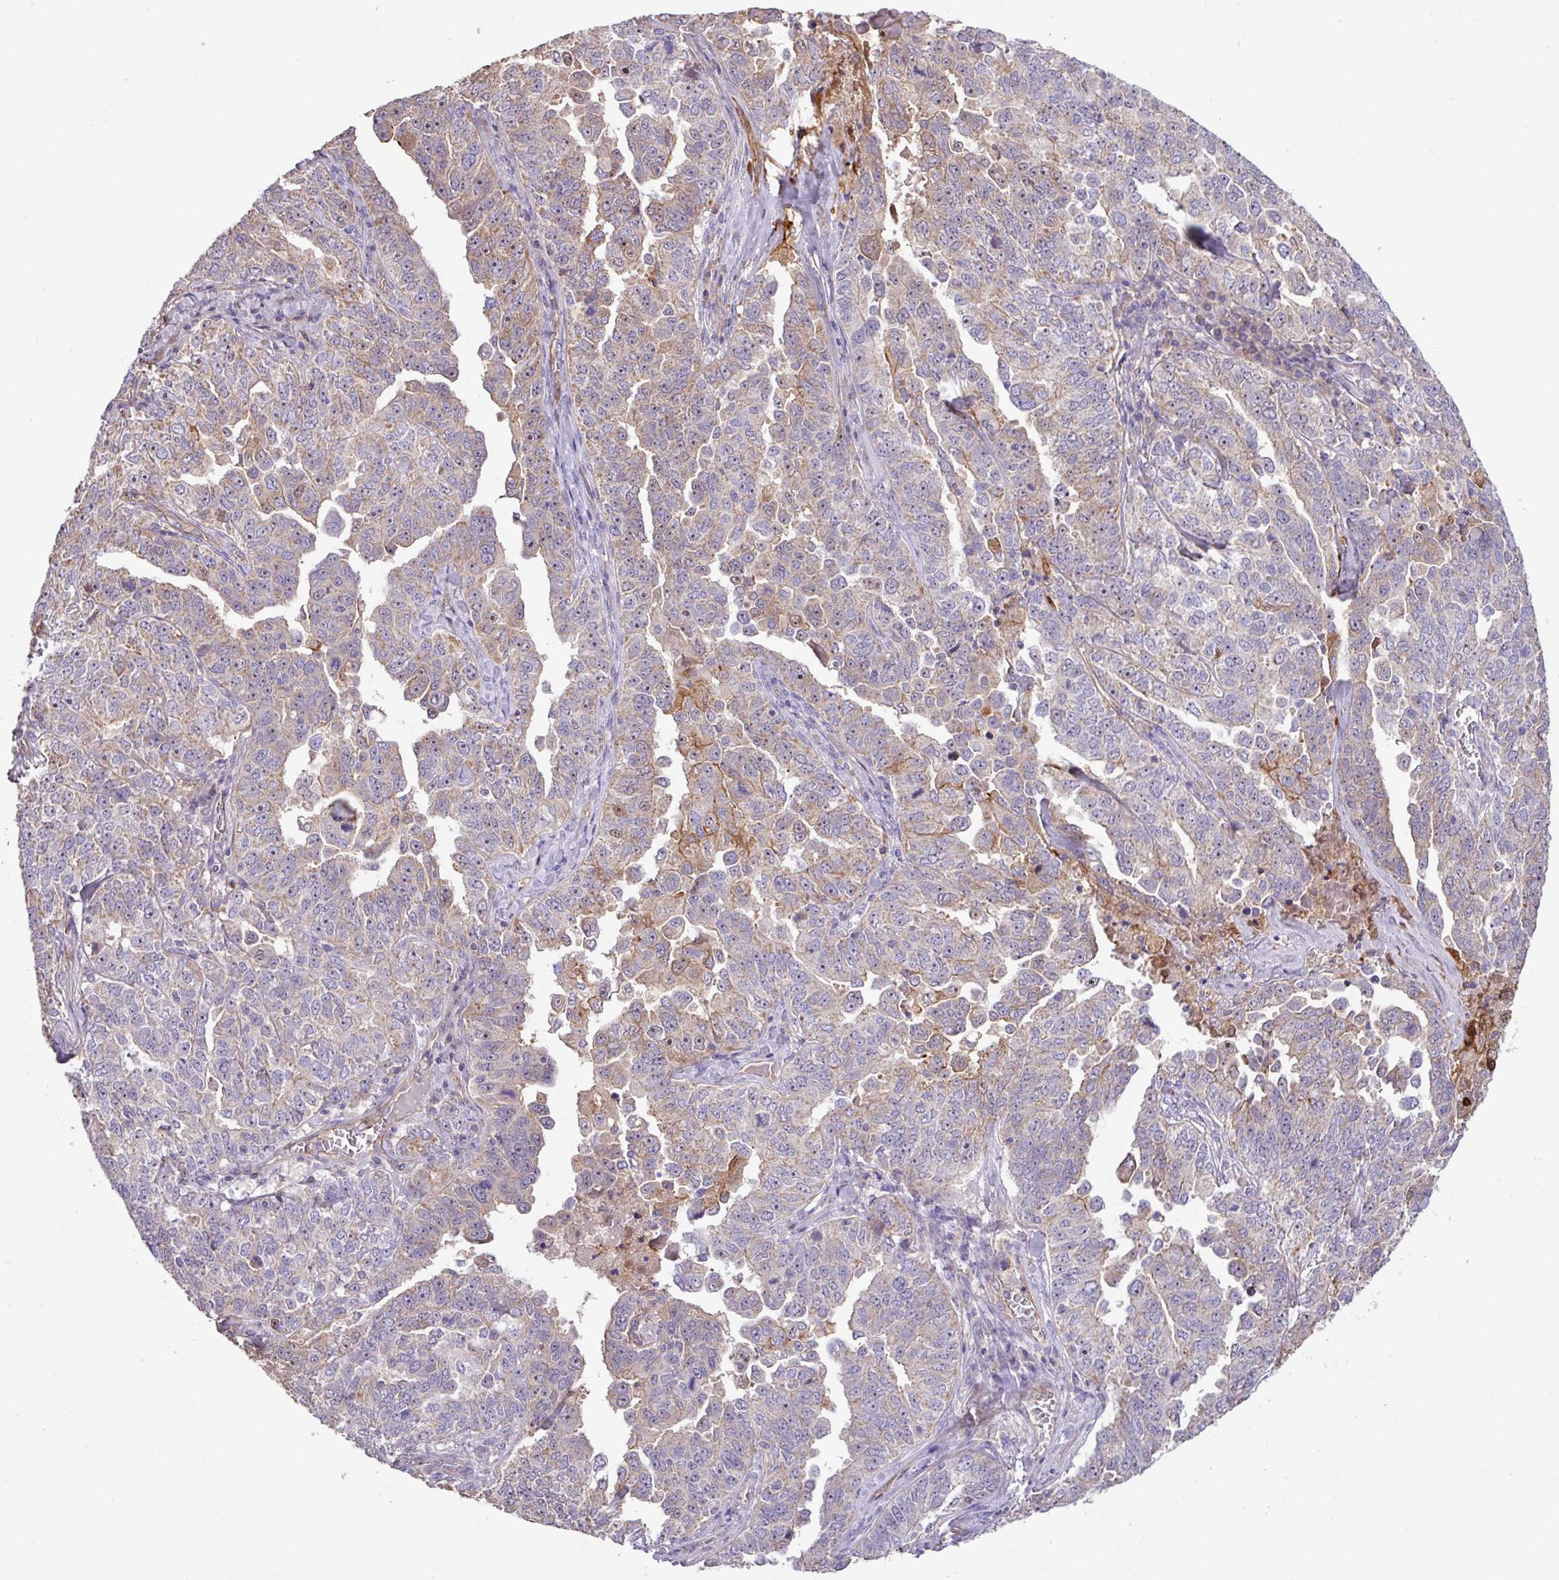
{"staining": {"intensity": "moderate", "quantity": "25%-75%", "location": "cytoplasmic/membranous"}, "tissue": "ovarian cancer", "cell_type": "Tumor cells", "image_type": "cancer", "snomed": [{"axis": "morphology", "description": "Carcinoma, endometroid"}, {"axis": "topography", "description": "Ovary"}], "caption": "The histopathology image reveals a brown stain indicating the presence of a protein in the cytoplasmic/membranous of tumor cells in ovarian cancer (endometroid carcinoma).", "gene": "LRRC53", "patient": {"sex": "female", "age": 62}}